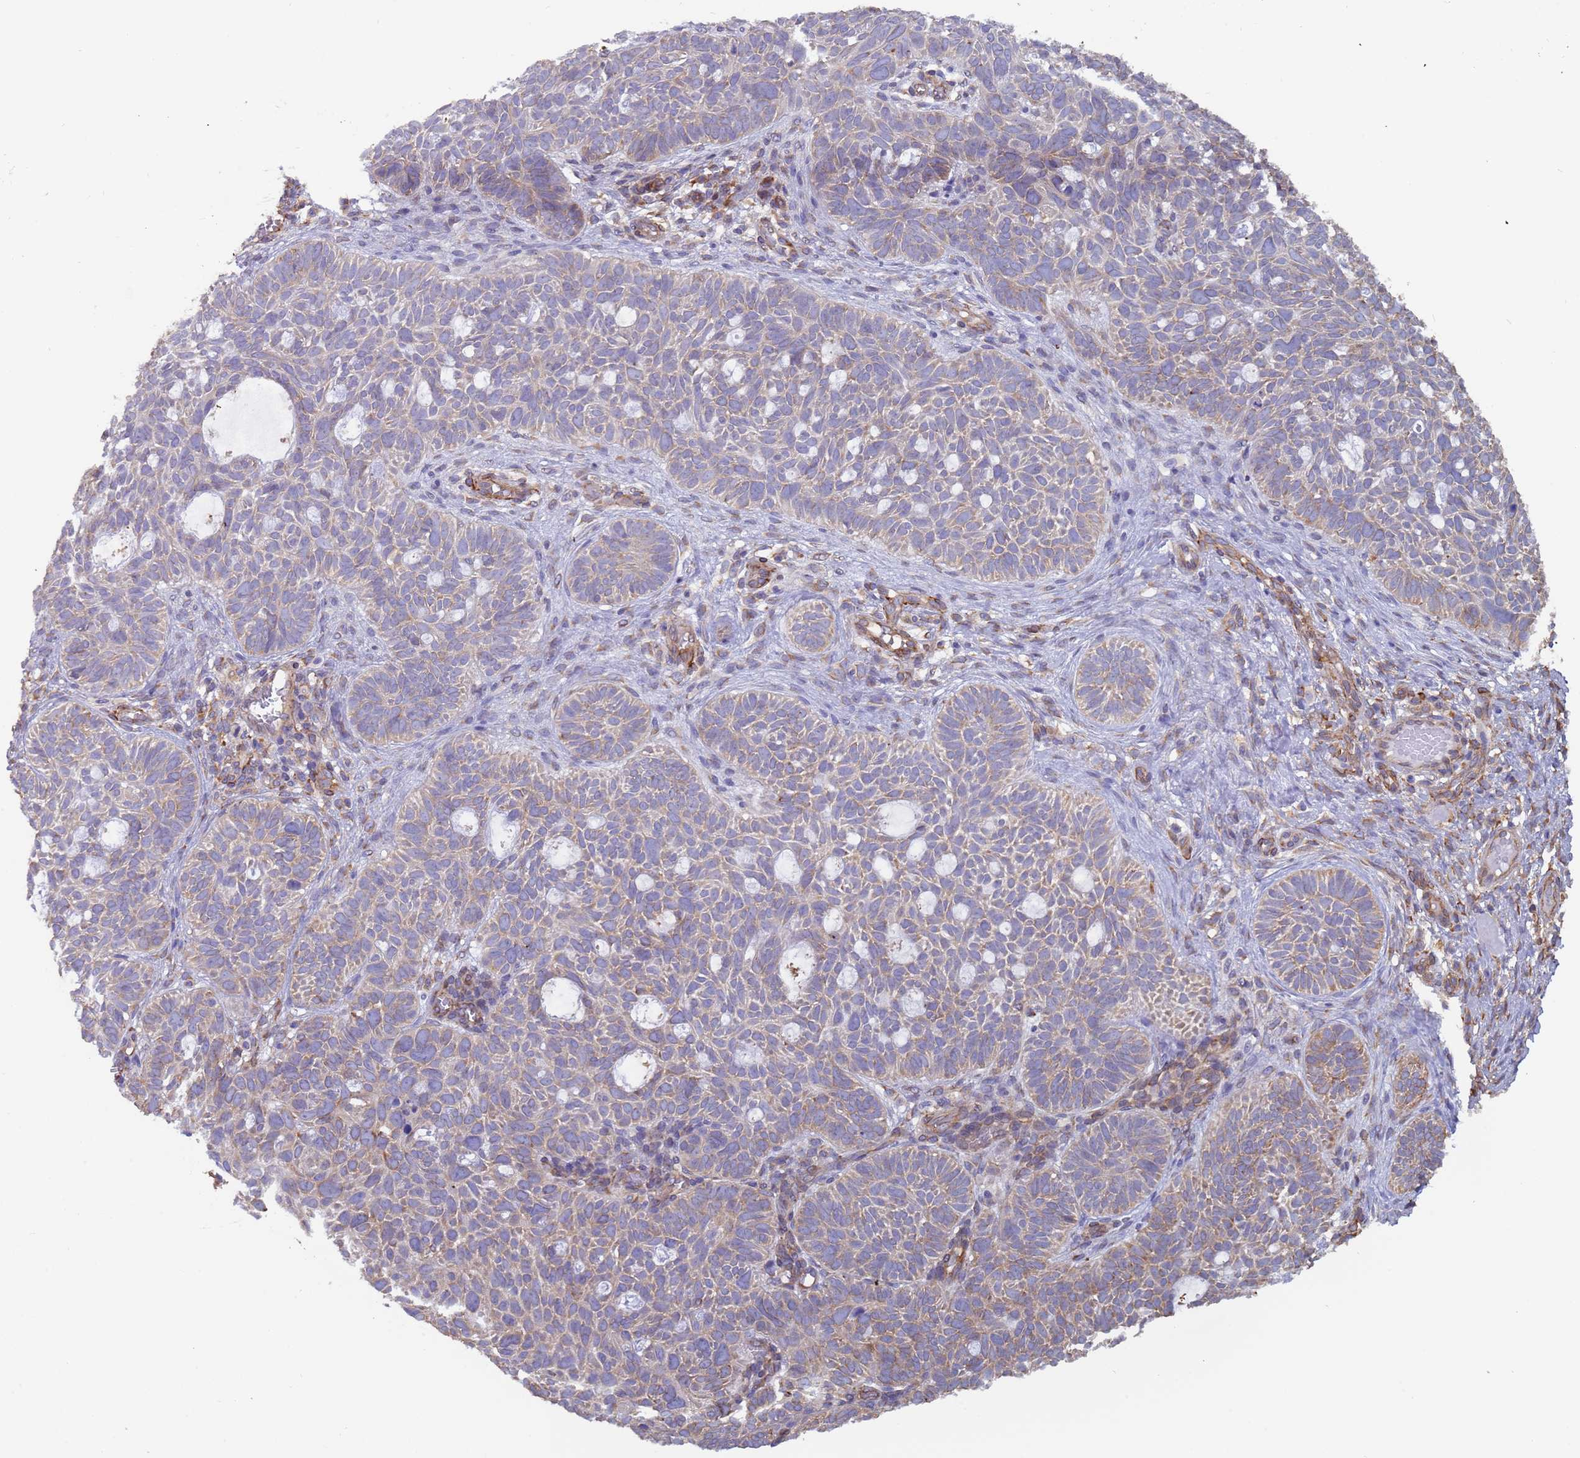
{"staining": {"intensity": "moderate", "quantity": "<25%", "location": "cytoplasmic/membranous"}, "tissue": "skin cancer", "cell_type": "Tumor cells", "image_type": "cancer", "snomed": [{"axis": "morphology", "description": "Basal cell carcinoma"}, {"axis": "topography", "description": "Skin"}], "caption": "The immunohistochemical stain shows moderate cytoplasmic/membranous expression in tumor cells of skin cancer tissue. Nuclei are stained in blue.", "gene": "ZNF844", "patient": {"sex": "male", "age": 69}}